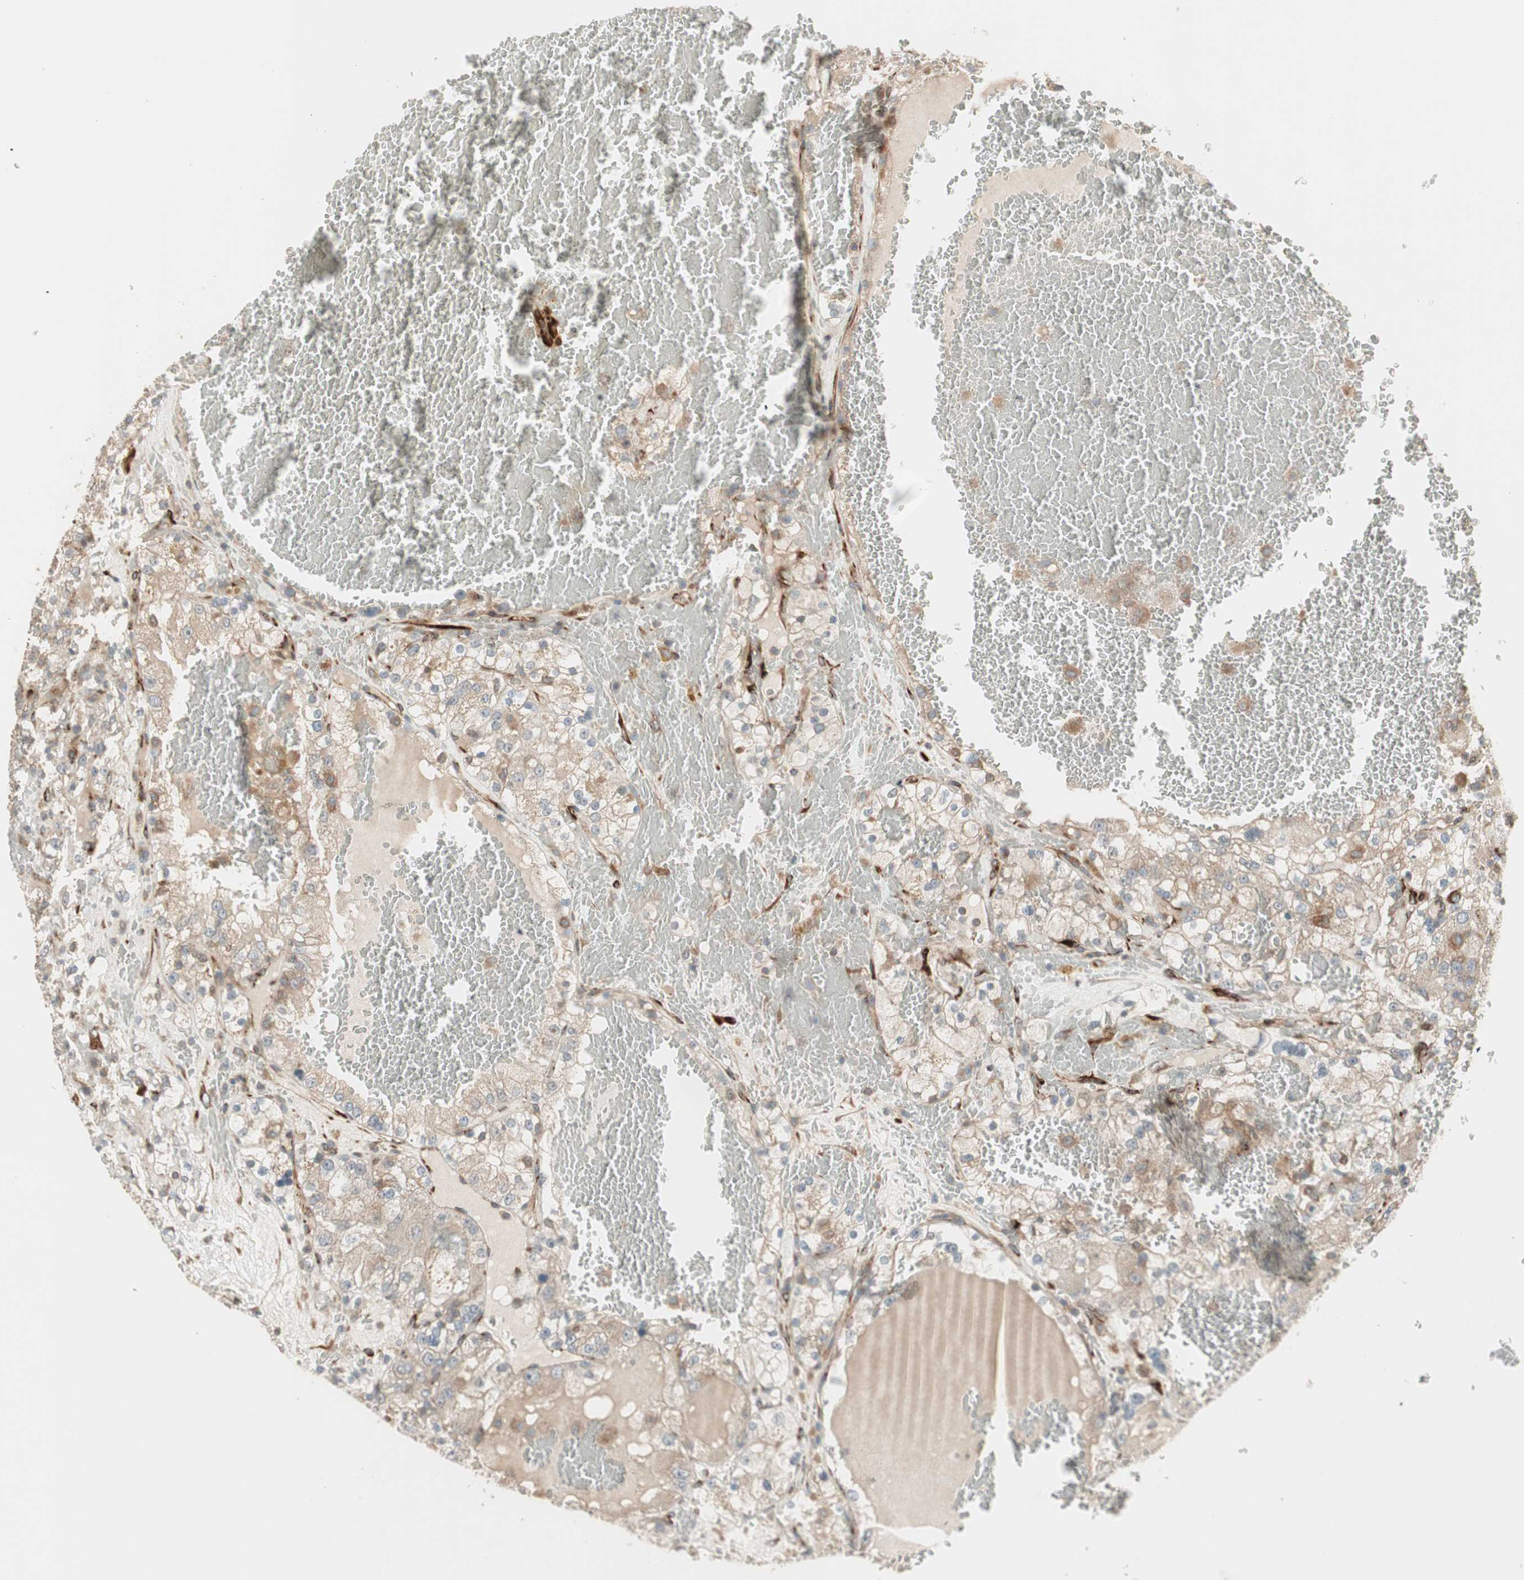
{"staining": {"intensity": "weak", "quantity": ">75%", "location": "cytoplasmic/membranous"}, "tissue": "renal cancer", "cell_type": "Tumor cells", "image_type": "cancer", "snomed": [{"axis": "morphology", "description": "Normal tissue, NOS"}, {"axis": "morphology", "description": "Adenocarcinoma, NOS"}, {"axis": "topography", "description": "Kidney"}], "caption": "Protein staining exhibits weak cytoplasmic/membranous positivity in about >75% of tumor cells in adenocarcinoma (renal).", "gene": "PPP2R5E", "patient": {"sex": "male", "age": 61}}